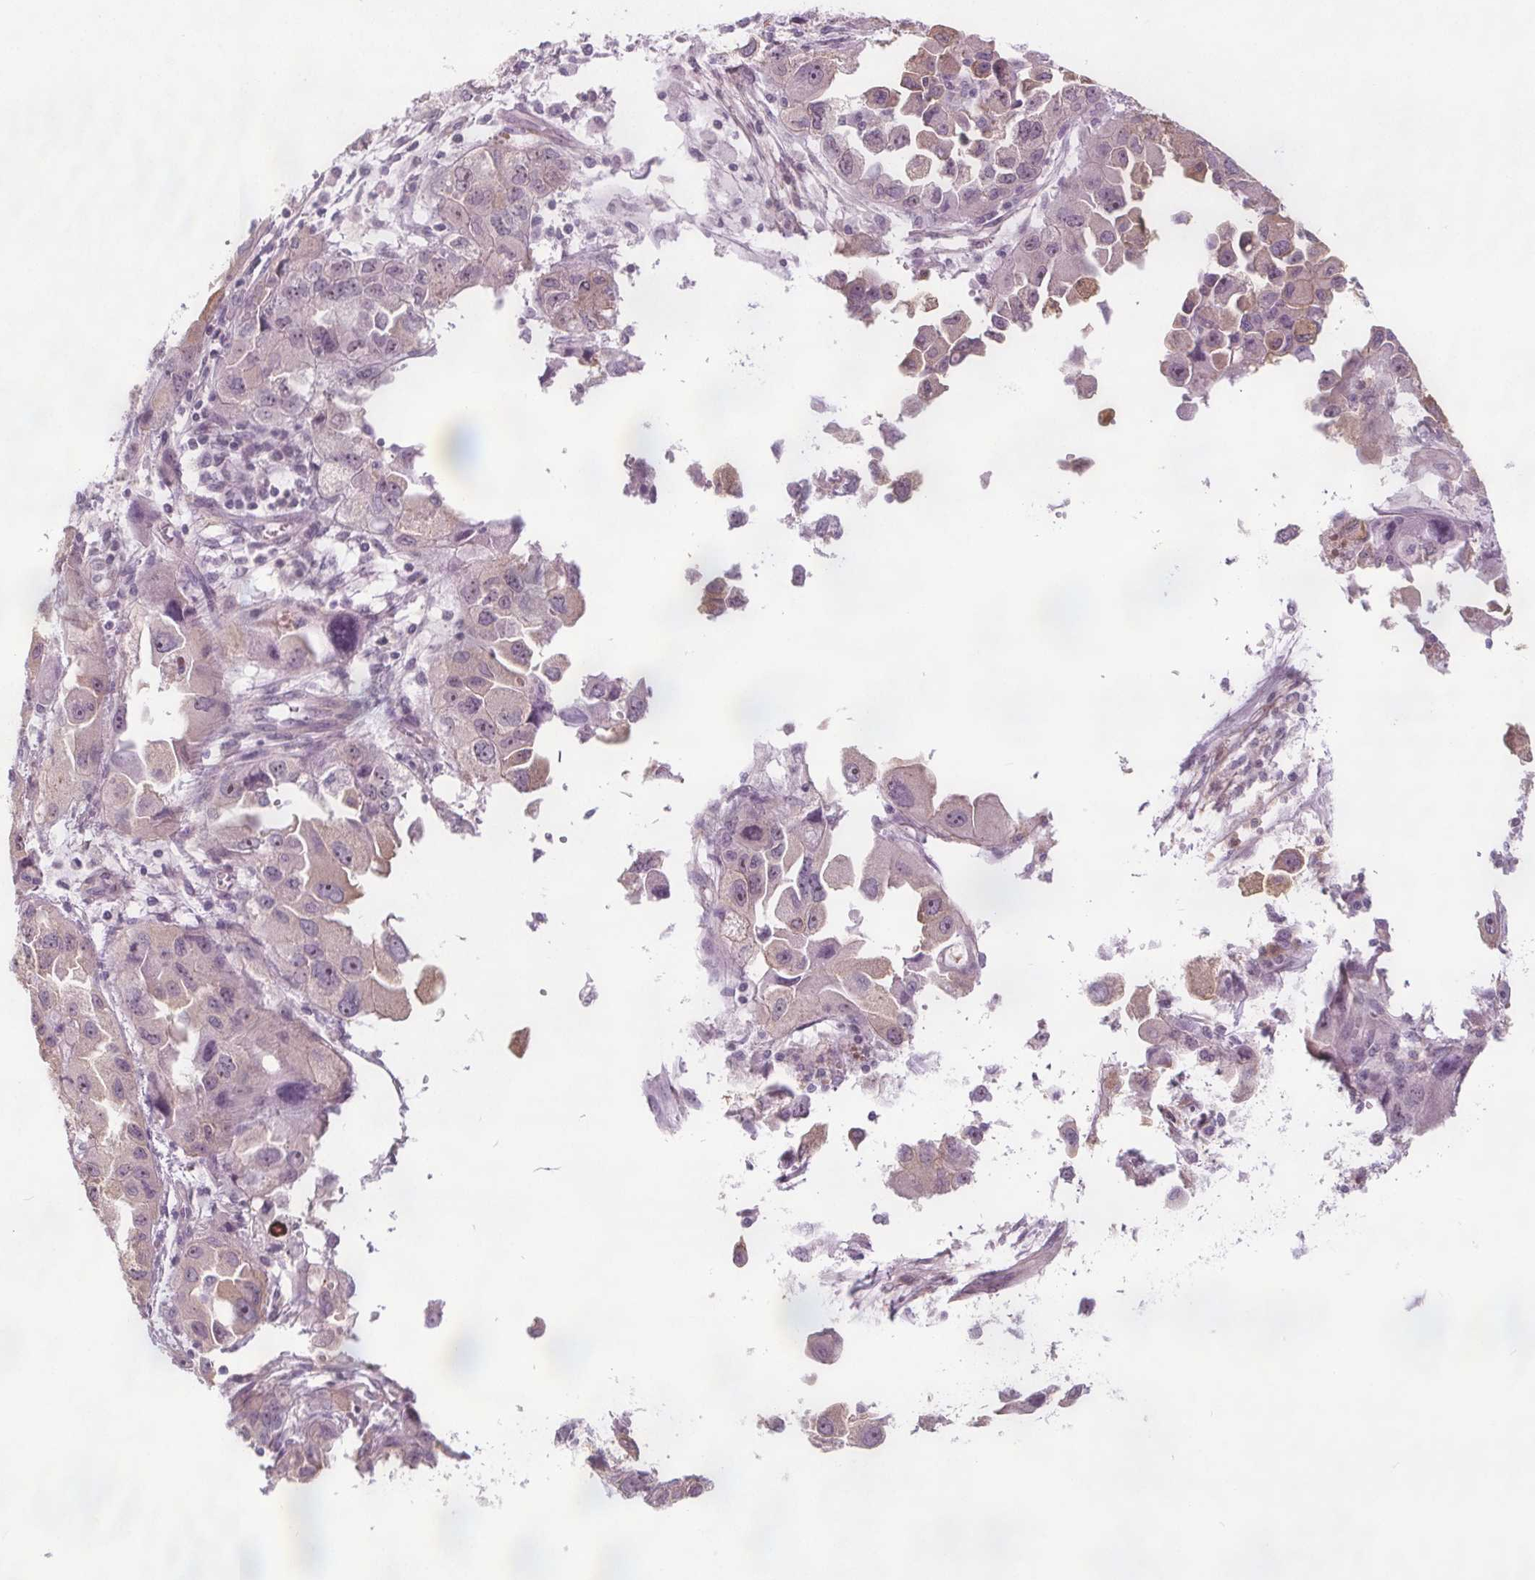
{"staining": {"intensity": "weak", "quantity": "<25%", "location": "nuclear"}, "tissue": "ovarian cancer", "cell_type": "Tumor cells", "image_type": "cancer", "snomed": [{"axis": "morphology", "description": "Cystadenocarcinoma, serous, NOS"}, {"axis": "topography", "description": "Ovary"}], "caption": "Immunohistochemistry image of neoplastic tissue: ovarian cancer (serous cystadenocarcinoma) stained with DAB exhibits no significant protein positivity in tumor cells.", "gene": "NOLC1", "patient": {"sex": "female", "age": 84}}